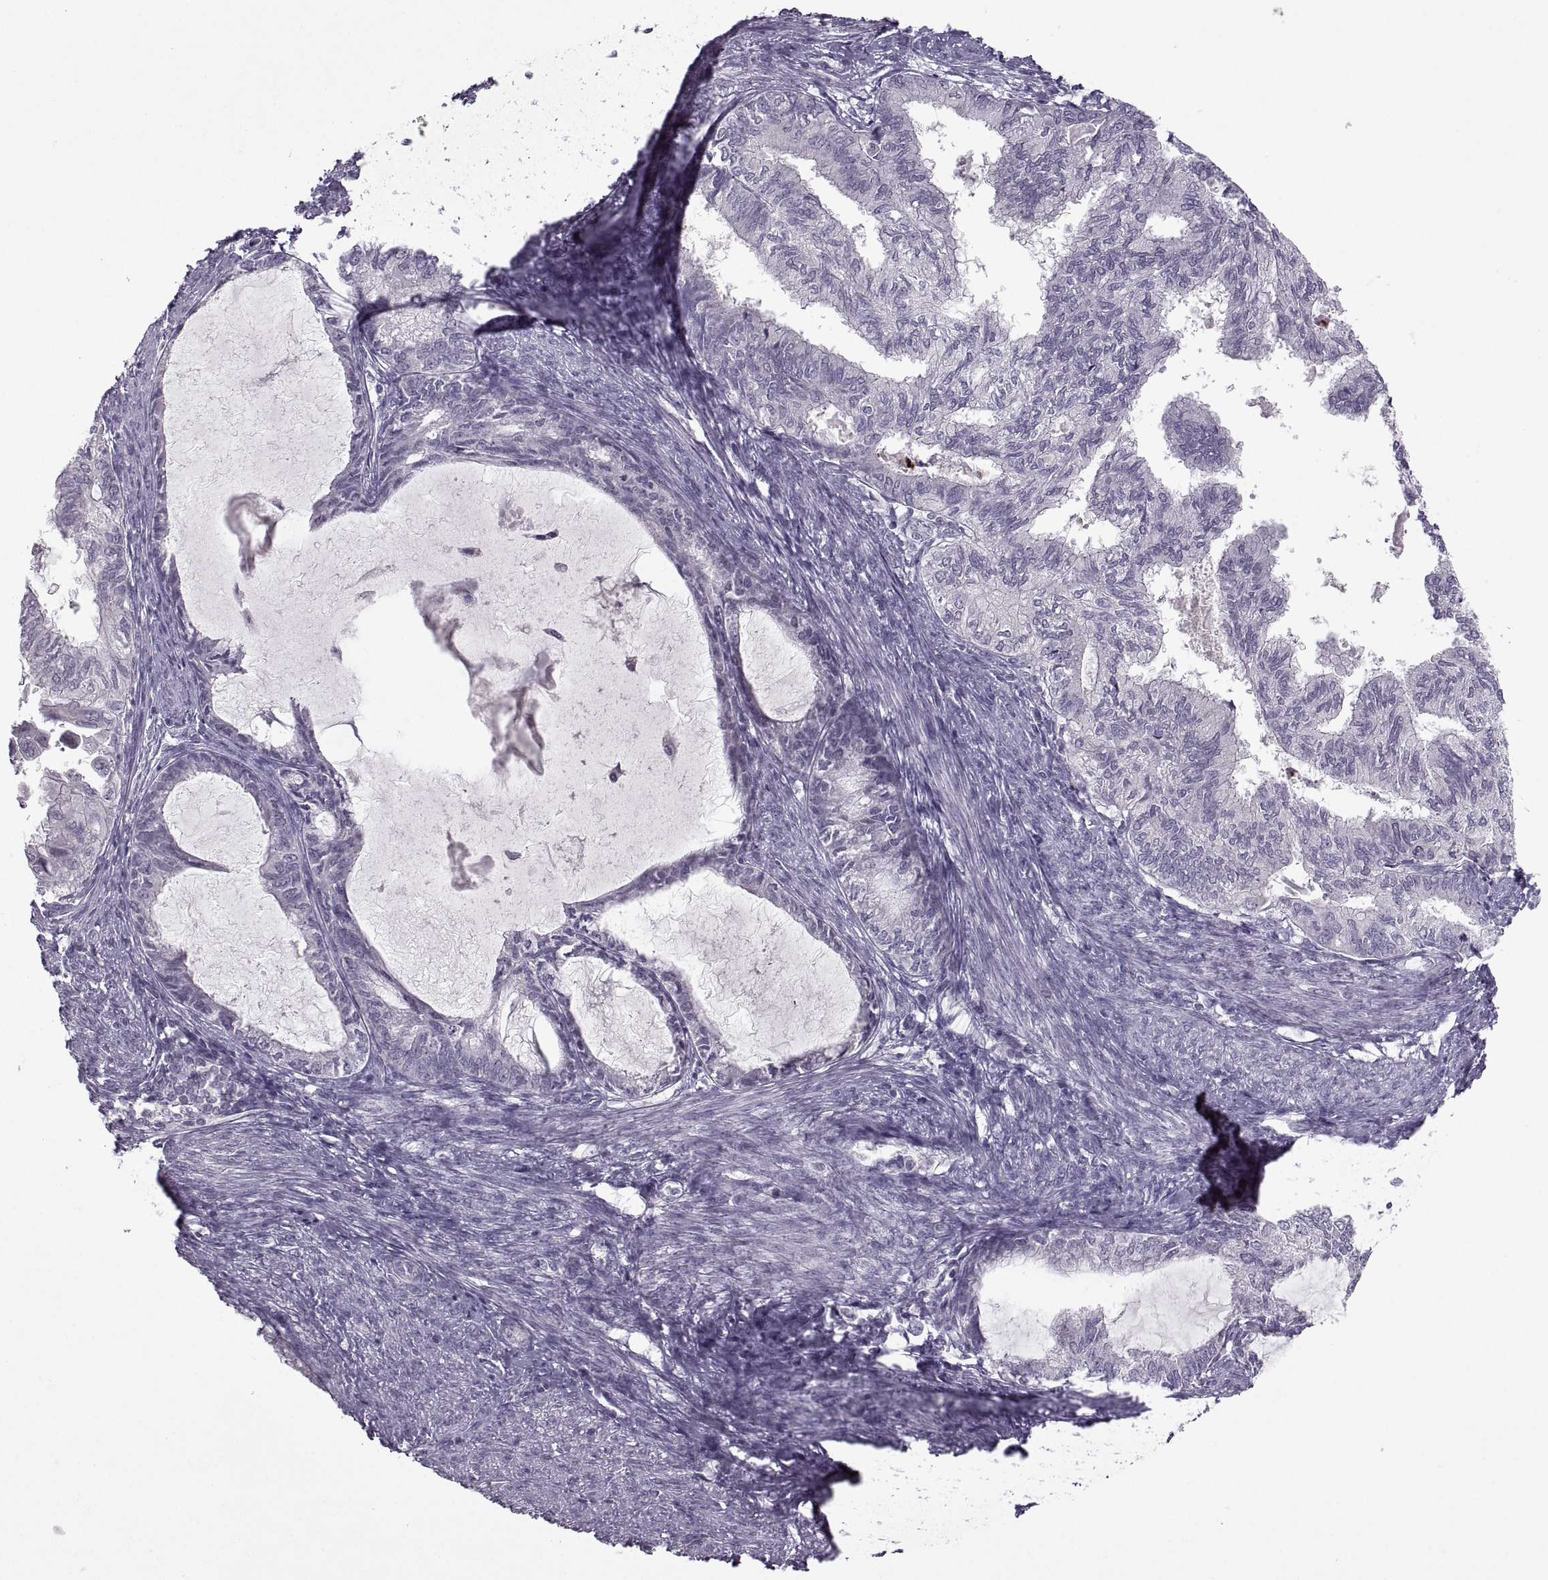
{"staining": {"intensity": "negative", "quantity": "none", "location": "none"}, "tissue": "endometrial cancer", "cell_type": "Tumor cells", "image_type": "cancer", "snomed": [{"axis": "morphology", "description": "Adenocarcinoma, NOS"}, {"axis": "topography", "description": "Endometrium"}], "caption": "The histopathology image reveals no significant positivity in tumor cells of endometrial adenocarcinoma. (DAB (3,3'-diaminobenzidine) immunohistochemistry (IHC), high magnification).", "gene": "MGAT4D", "patient": {"sex": "female", "age": 86}}